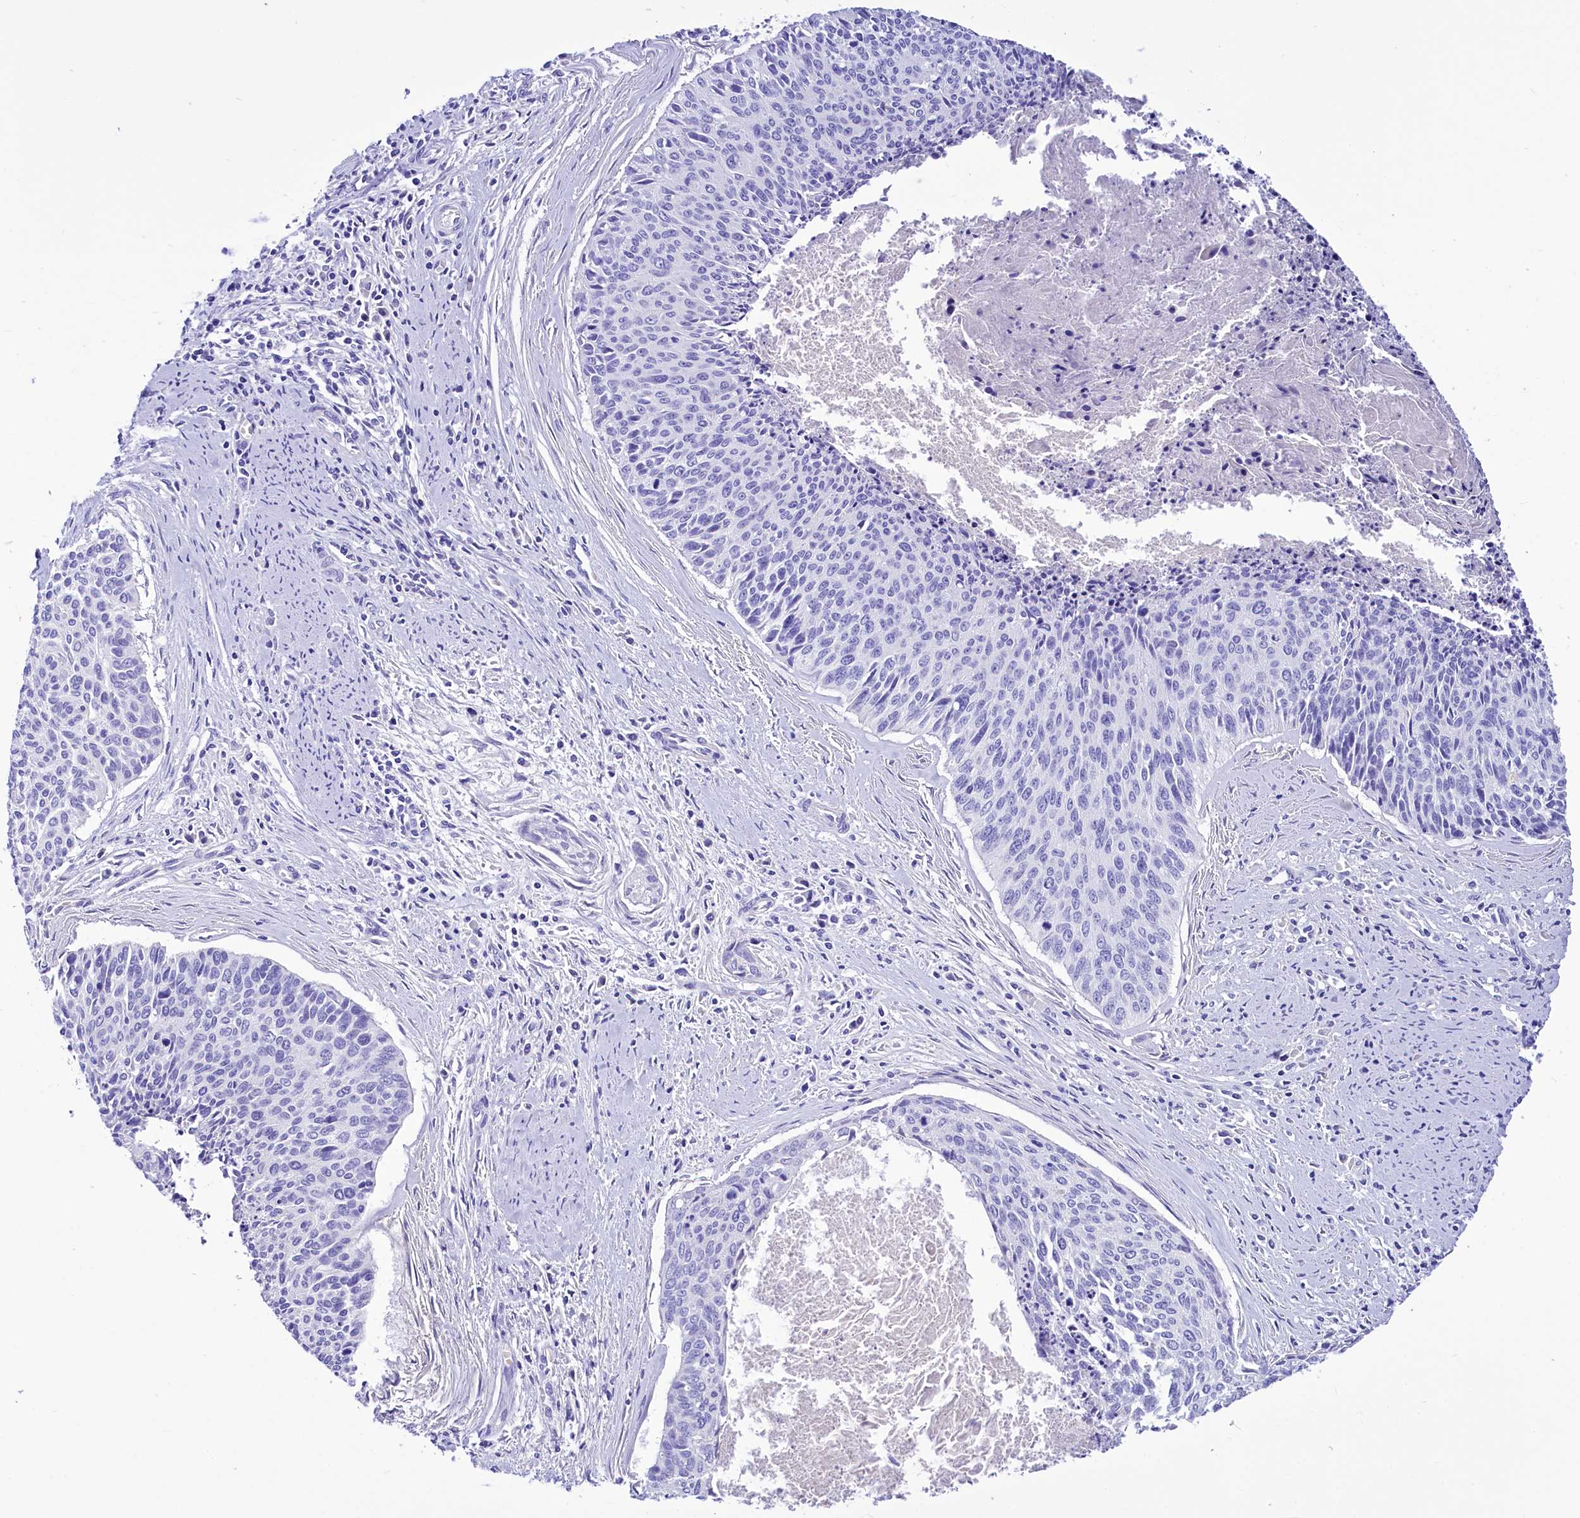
{"staining": {"intensity": "negative", "quantity": "none", "location": "none"}, "tissue": "cervical cancer", "cell_type": "Tumor cells", "image_type": "cancer", "snomed": [{"axis": "morphology", "description": "Squamous cell carcinoma, NOS"}, {"axis": "topography", "description": "Cervix"}], "caption": "This is a histopathology image of immunohistochemistry staining of cervical cancer, which shows no expression in tumor cells.", "gene": "TTC36", "patient": {"sex": "female", "age": 55}}